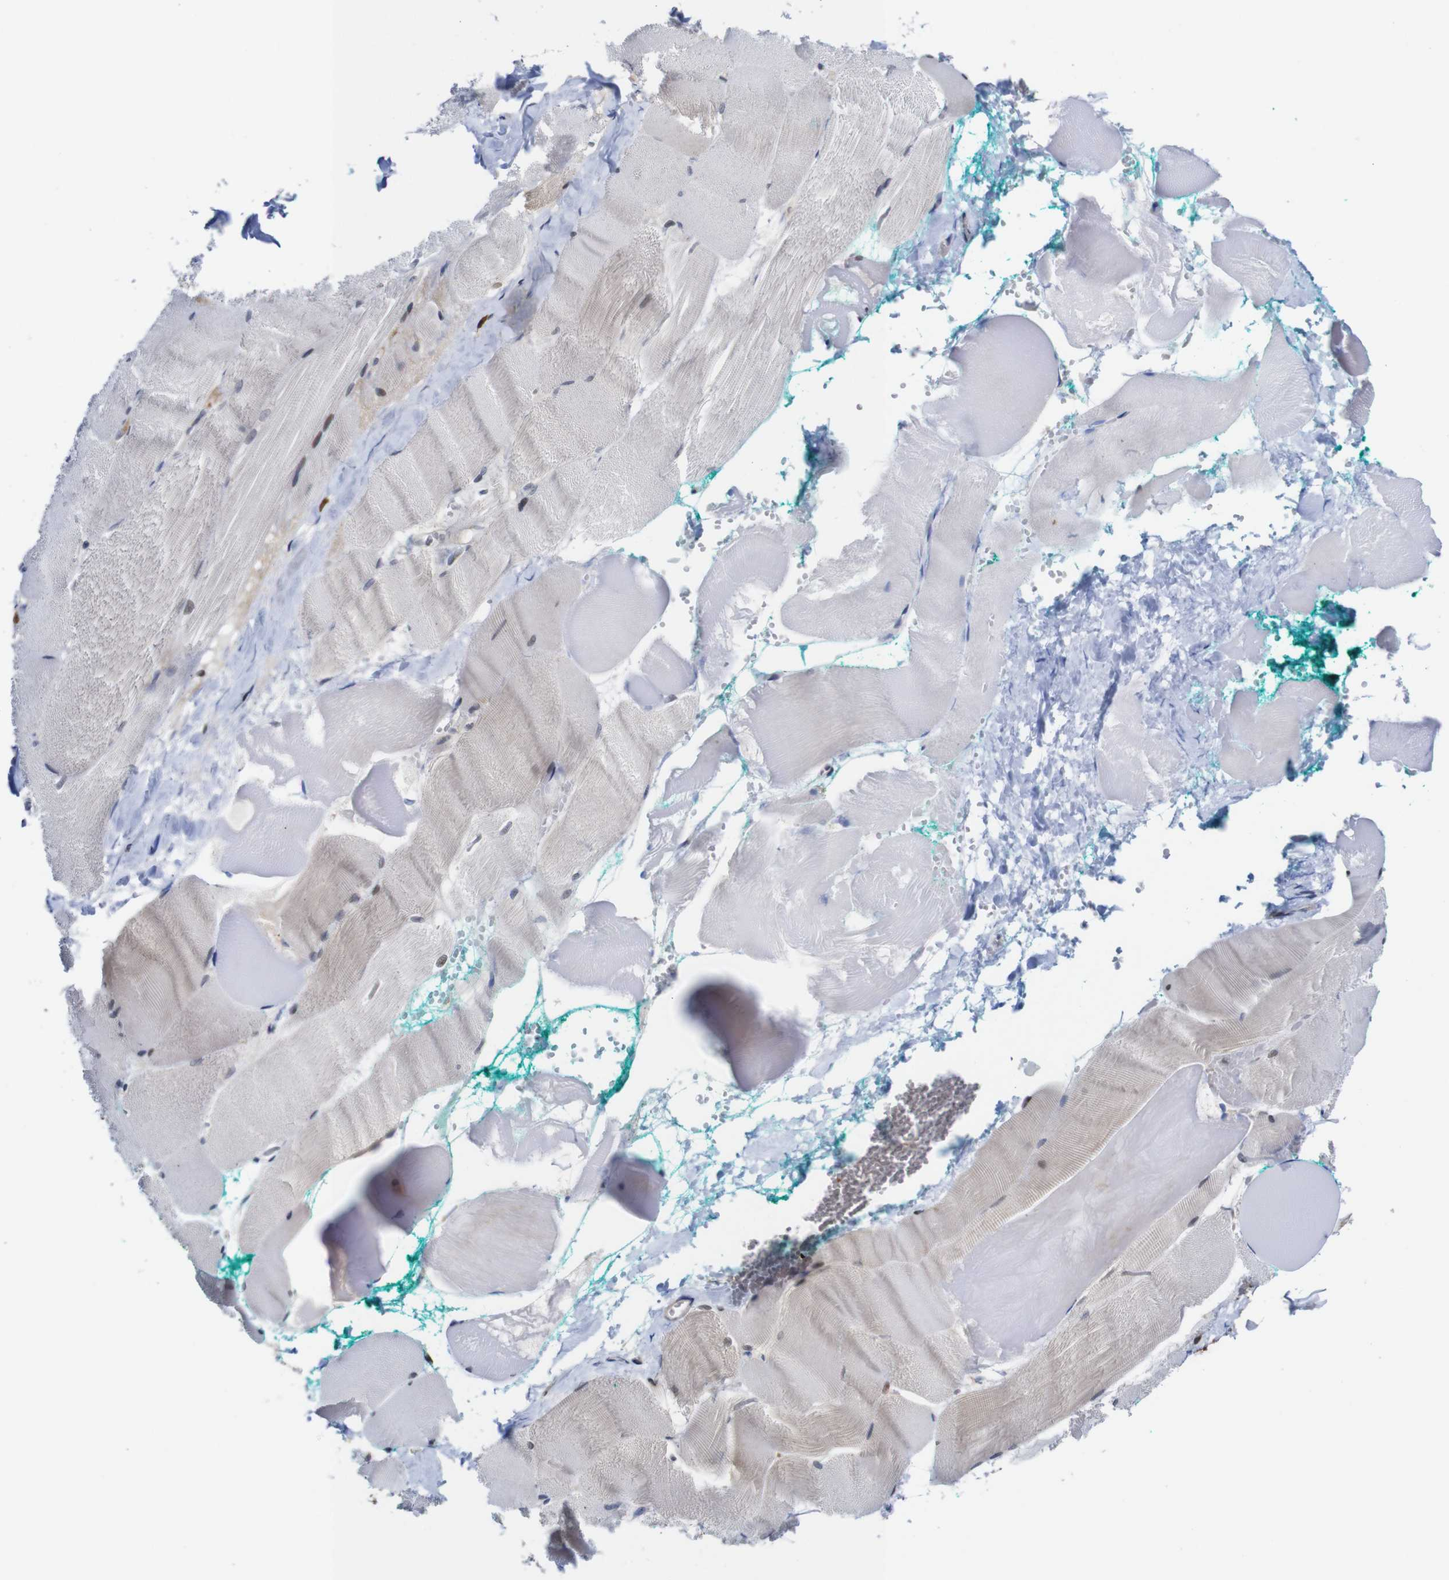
{"staining": {"intensity": "negative", "quantity": "none", "location": "none"}, "tissue": "skeletal muscle", "cell_type": "Myocytes", "image_type": "normal", "snomed": [{"axis": "morphology", "description": "Normal tissue, NOS"}, {"axis": "morphology", "description": "Squamous cell carcinoma, NOS"}, {"axis": "topography", "description": "Skeletal muscle"}], "caption": "The micrograph exhibits no significant staining in myocytes of skeletal muscle.", "gene": "FURIN", "patient": {"sex": "male", "age": 51}}